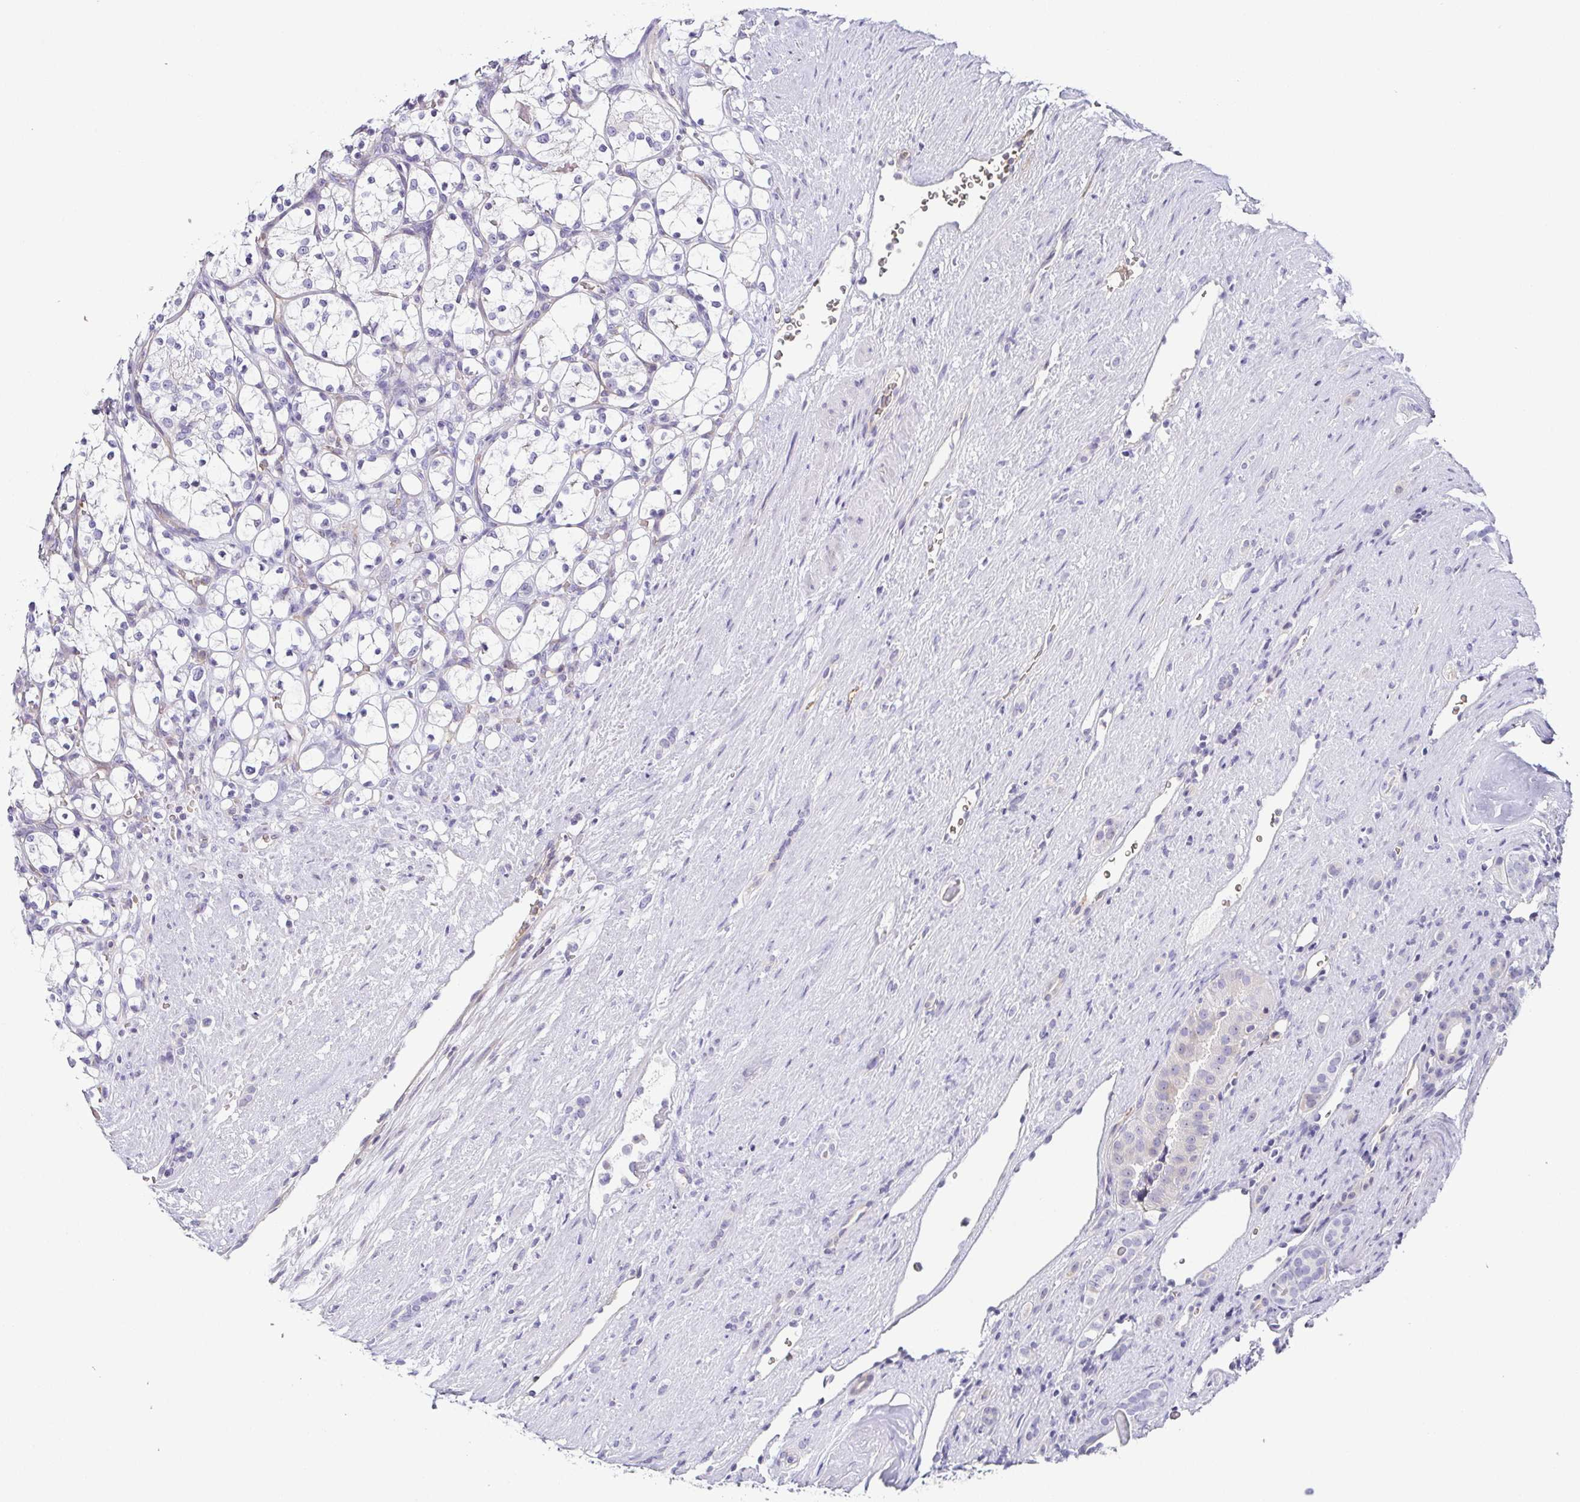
{"staining": {"intensity": "negative", "quantity": "none", "location": "none"}, "tissue": "renal cancer", "cell_type": "Tumor cells", "image_type": "cancer", "snomed": [{"axis": "morphology", "description": "Adenocarcinoma, NOS"}, {"axis": "topography", "description": "Kidney"}], "caption": "Immunohistochemical staining of renal cancer displays no significant expression in tumor cells.", "gene": "FAM162B", "patient": {"sex": "female", "age": 69}}